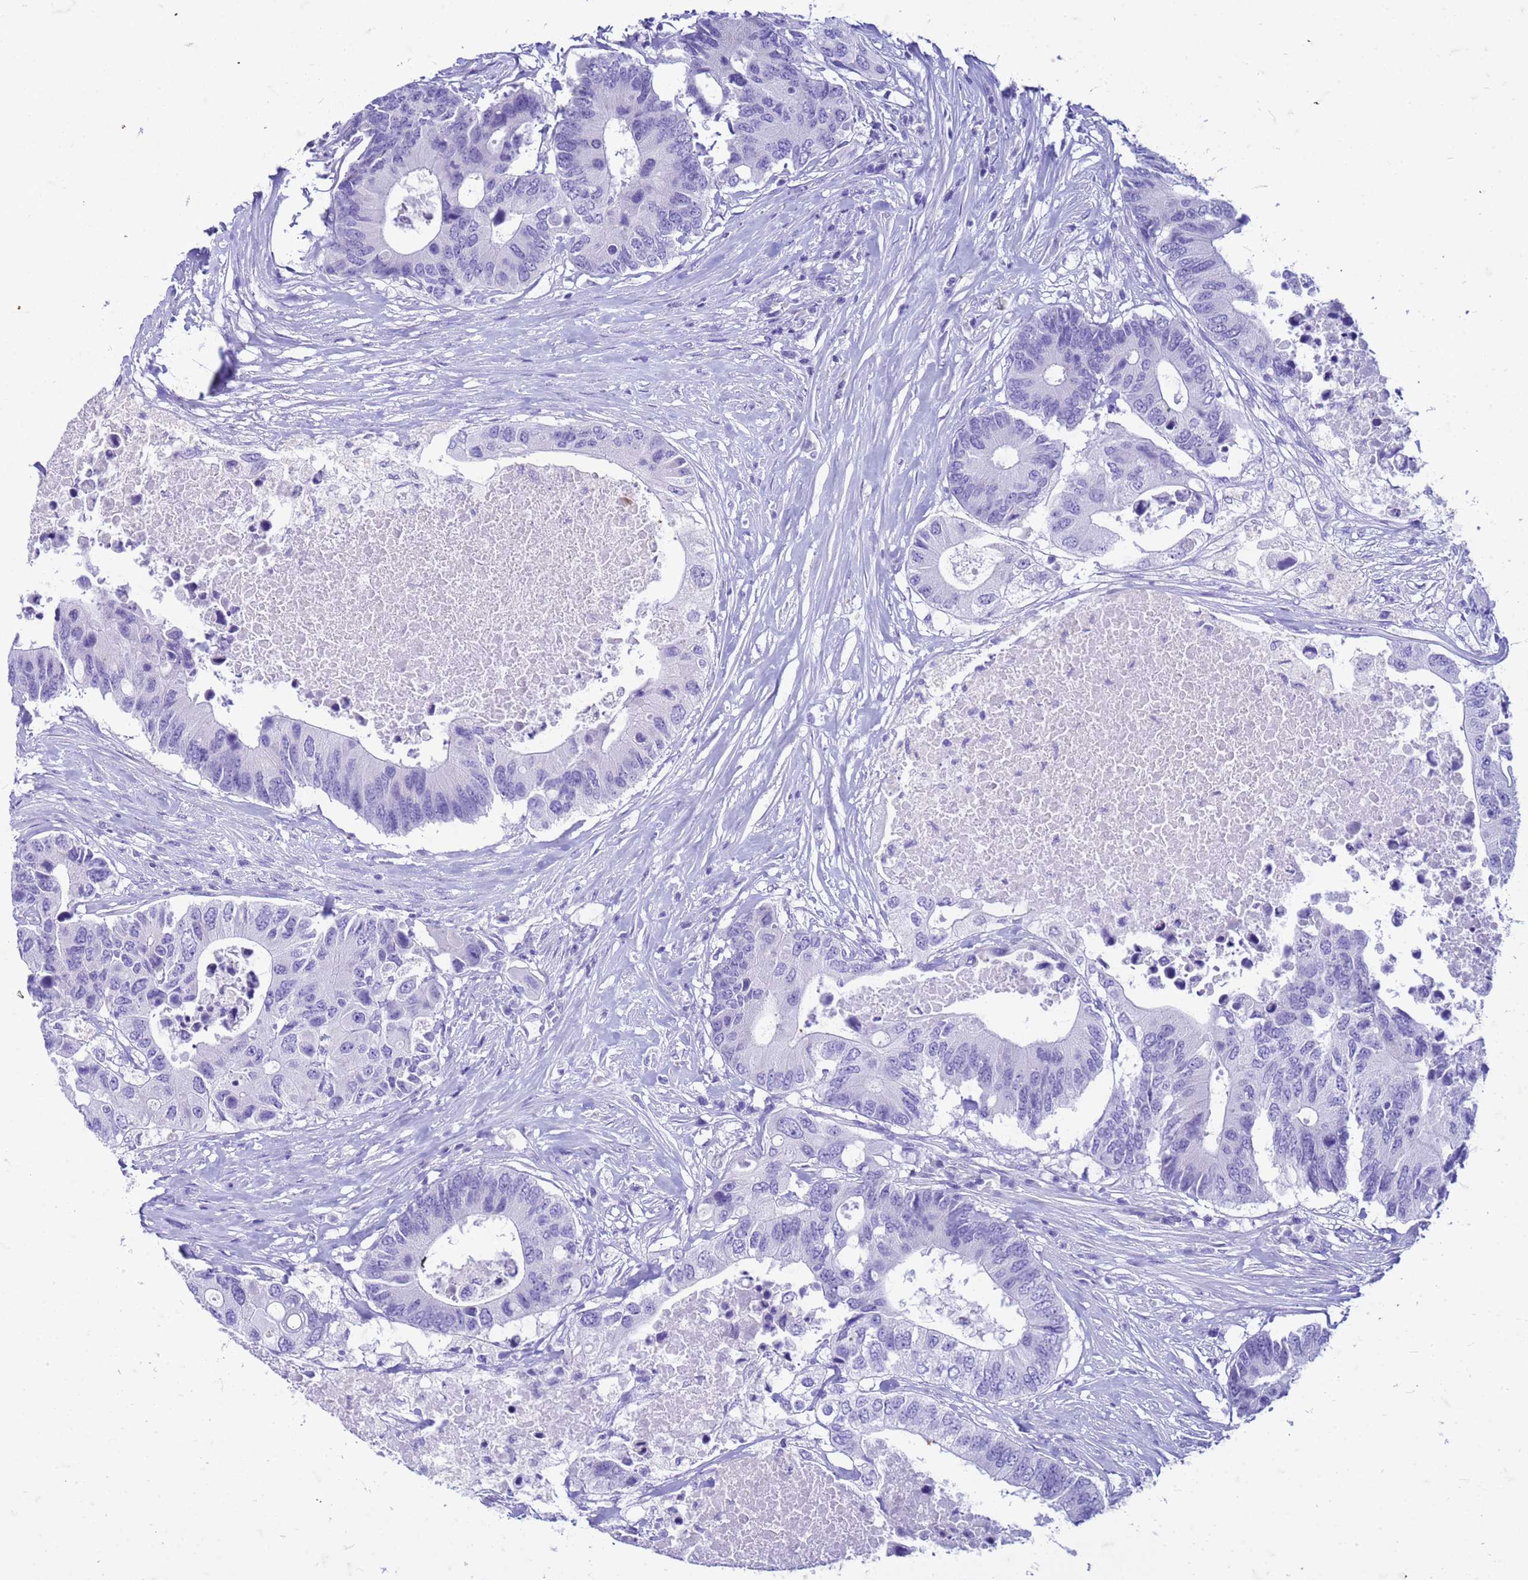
{"staining": {"intensity": "negative", "quantity": "none", "location": "none"}, "tissue": "colorectal cancer", "cell_type": "Tumor cells", "image_type": "cancer", "snomed": [{"axis": "morphology", "description": "Adenocarcinoma, NOS"}, {"axis": "topography", "description": "Colon"}], "caption": "Colorectal cancer stained for a protein using immunohistochemistry (IHC) exhibits no staining tumor cells.", "gene": "CFAP100", "patient": {"sex": "male", "age": 71}}